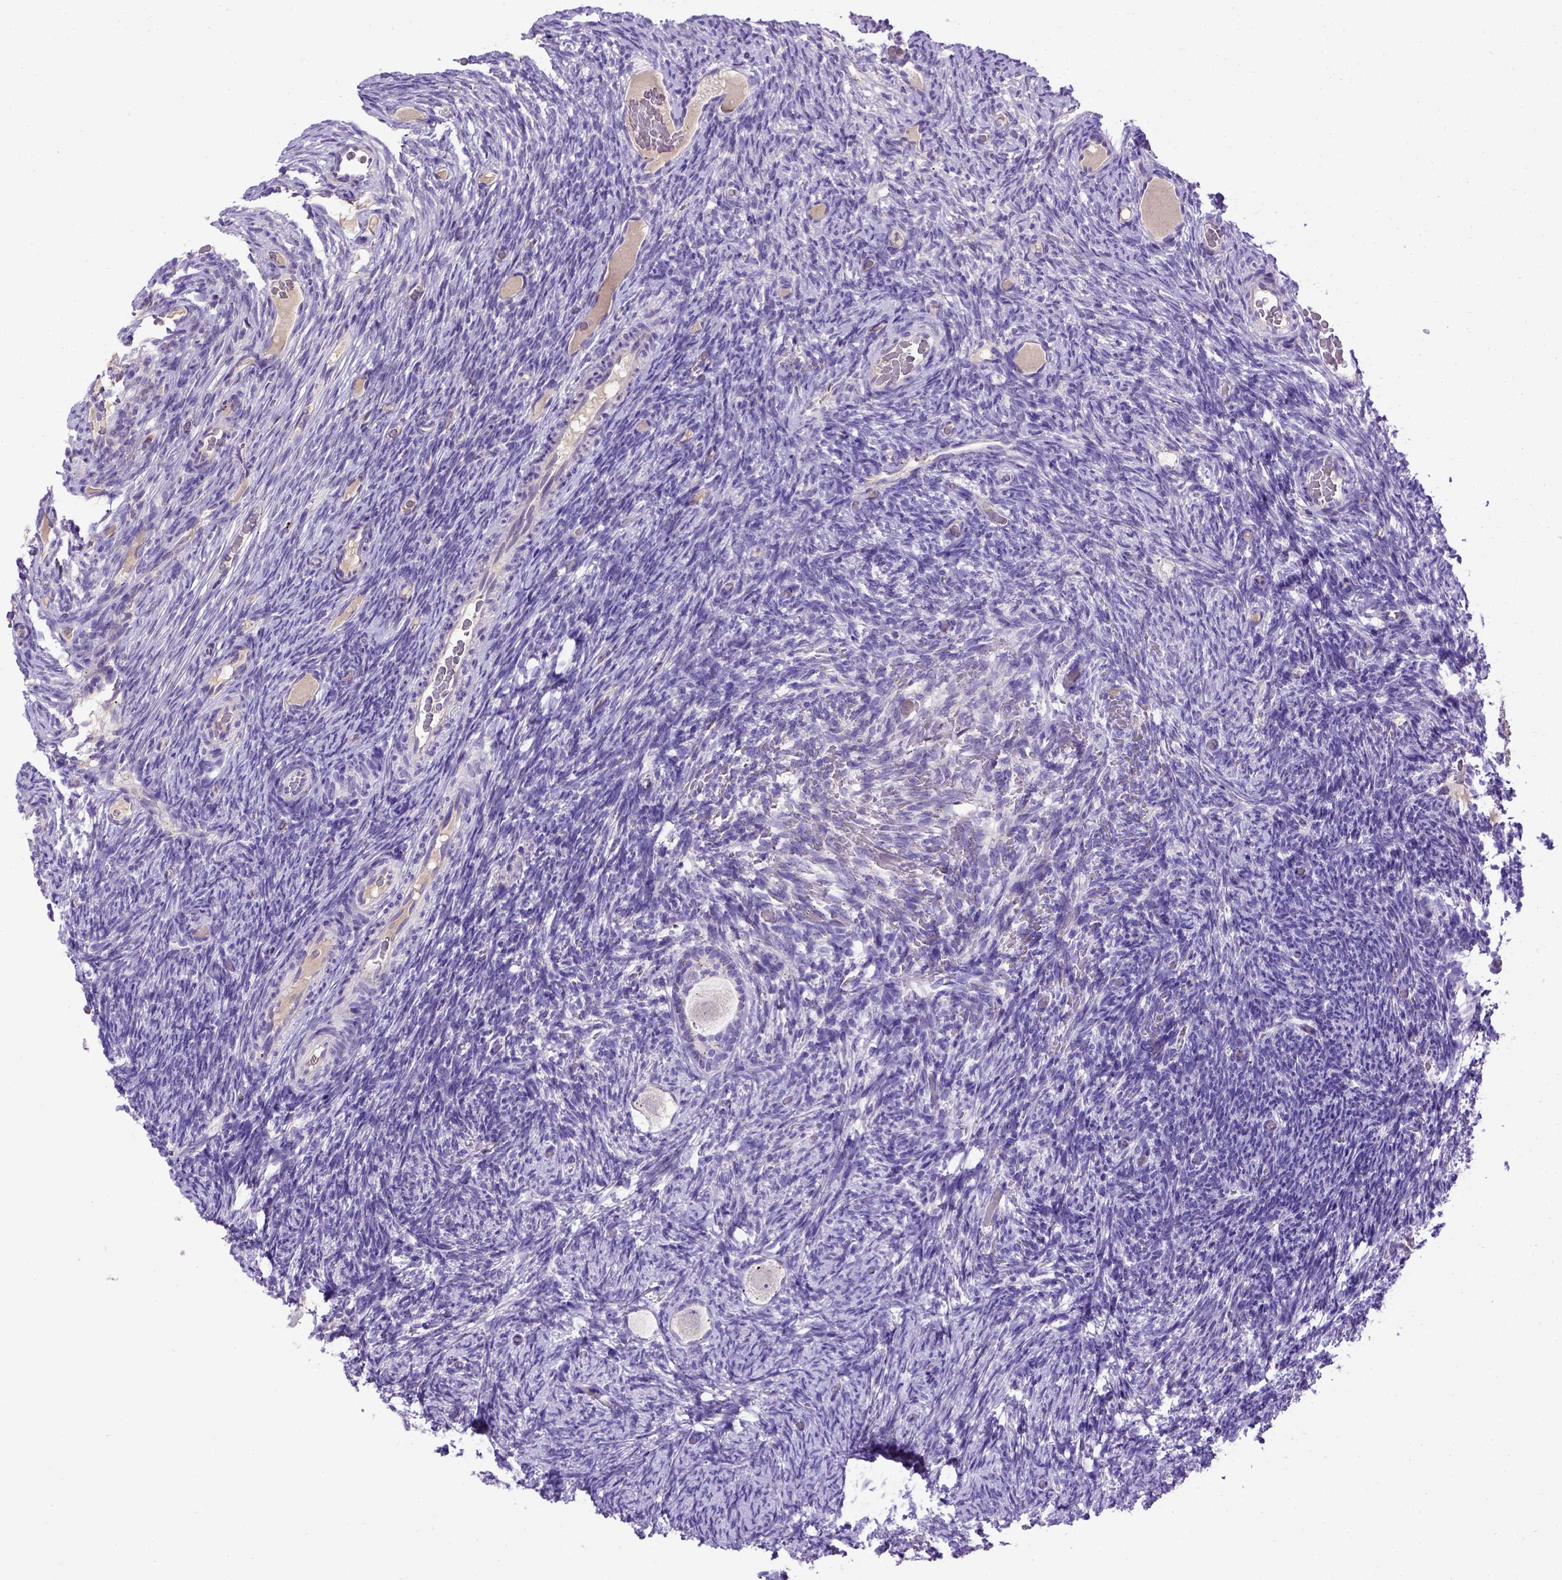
{"staining": {"intensity": "negative", "quantity": "none", "location": "none"}, "tissue": "ovary", "cell_type": "Follicle cells", "image_type": "normal", "snomed": [{"axis": "morphology", "description": "Normal tissue, NOS"}, {"axis": "topography", "description": "Ovary"}], "caption": "DAB (3,3'-diaminobenzidine) immunohistochemical staining of benign human ovary shows no significant staining in follicle cells.", "gene": "ADAM12", "patient": {"sex": "female", "age": 34}}